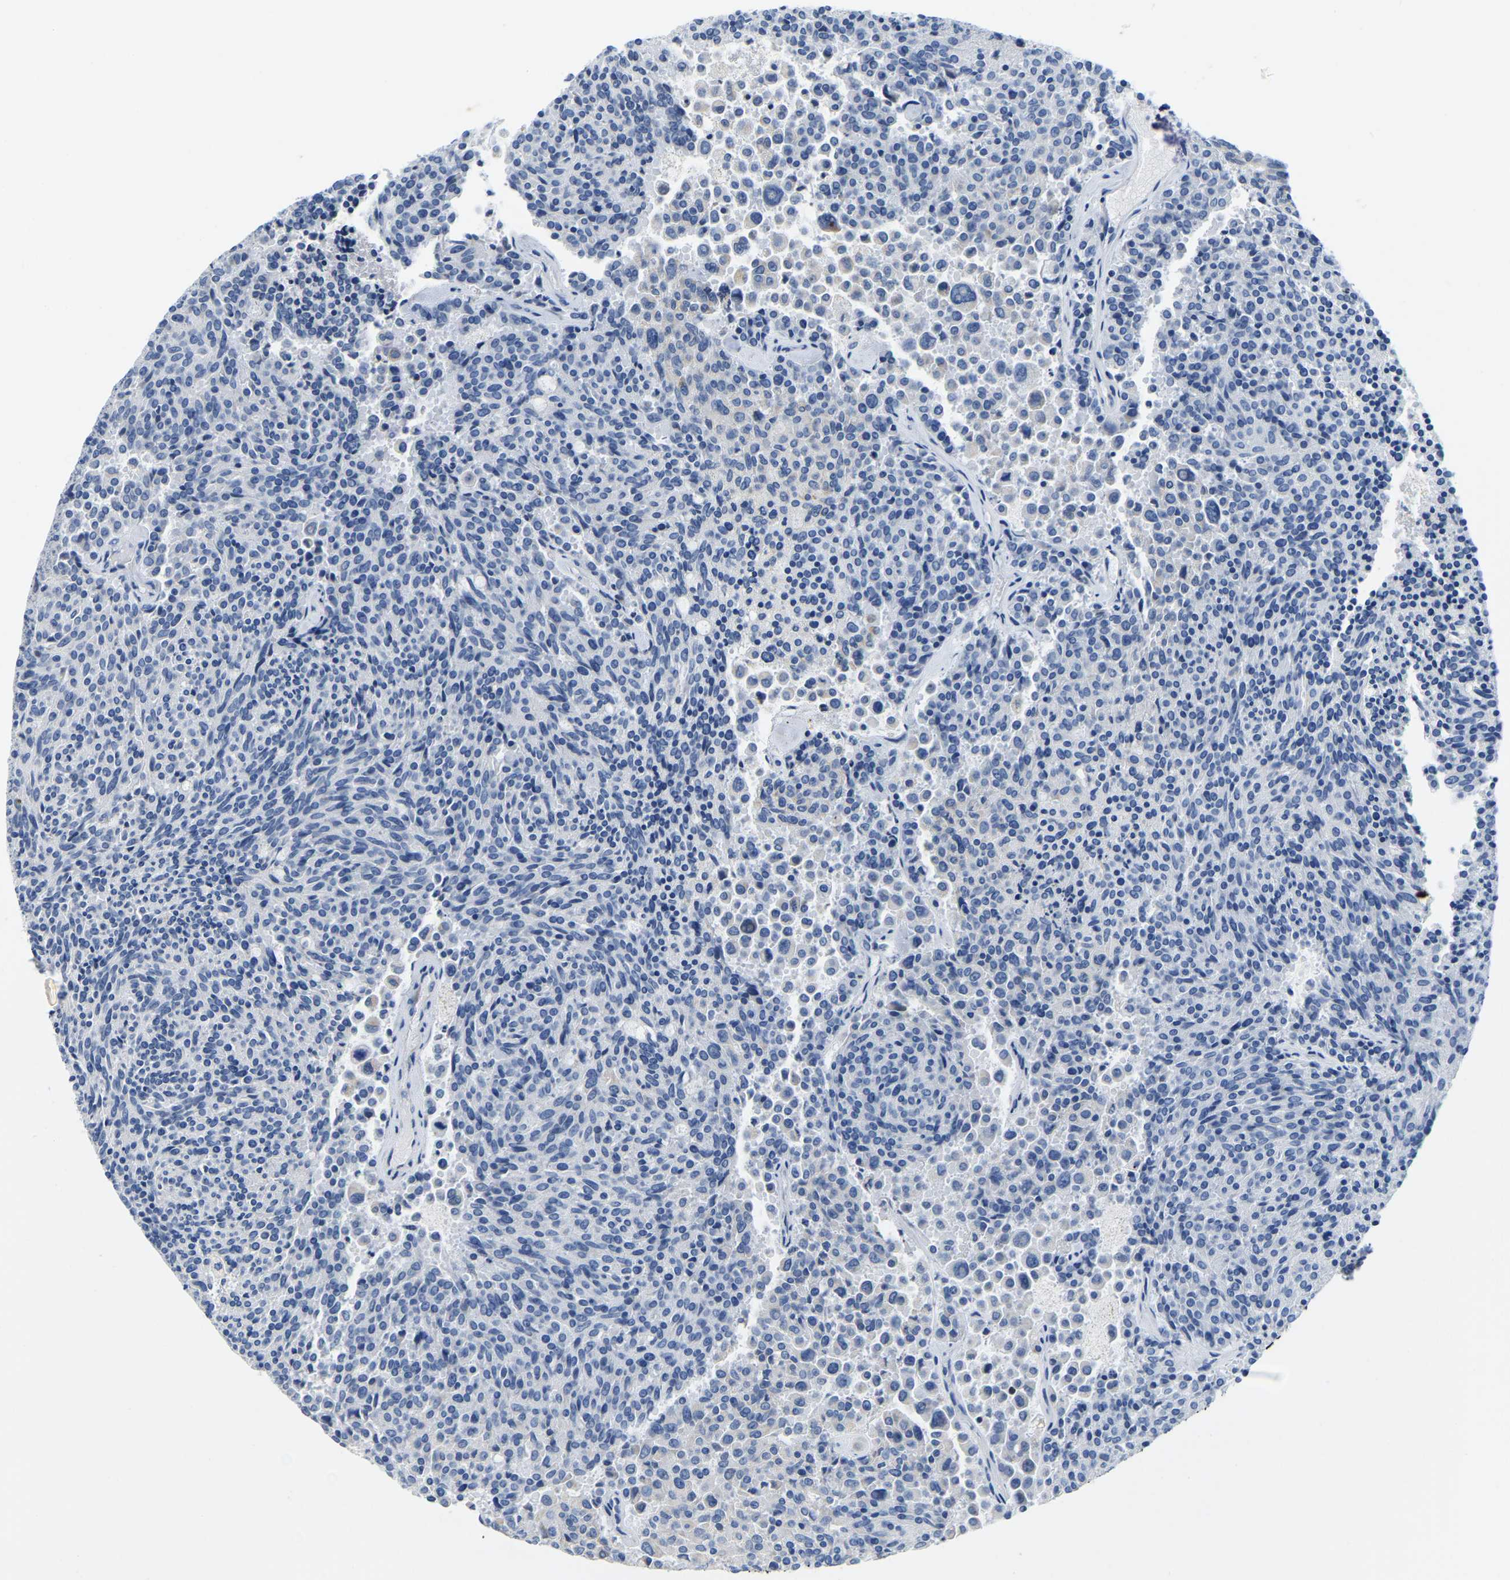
{"staining": {"intensity": "negative", "quantity": "none", "location": "none"}, "tissue": "carcinoid", "cell_type": "Tumor cells", "image_type": "cancer", "snomed": [{"axis": "morphology", "description": "Carcinoid, malignant, NOS"}, {"axis": "topography", "description": "Pancreas"}], "caption": "Immunohistochemical staining of malignant carcinoid displays no significant positivity in tumor cells. (DAB (3,3'-diaminobenzidine) immunohistochemistry (IHC) with hematoxylin counter stain).", "gene": "SFXN1", "patient": {"sex": "female", "age": 54}}